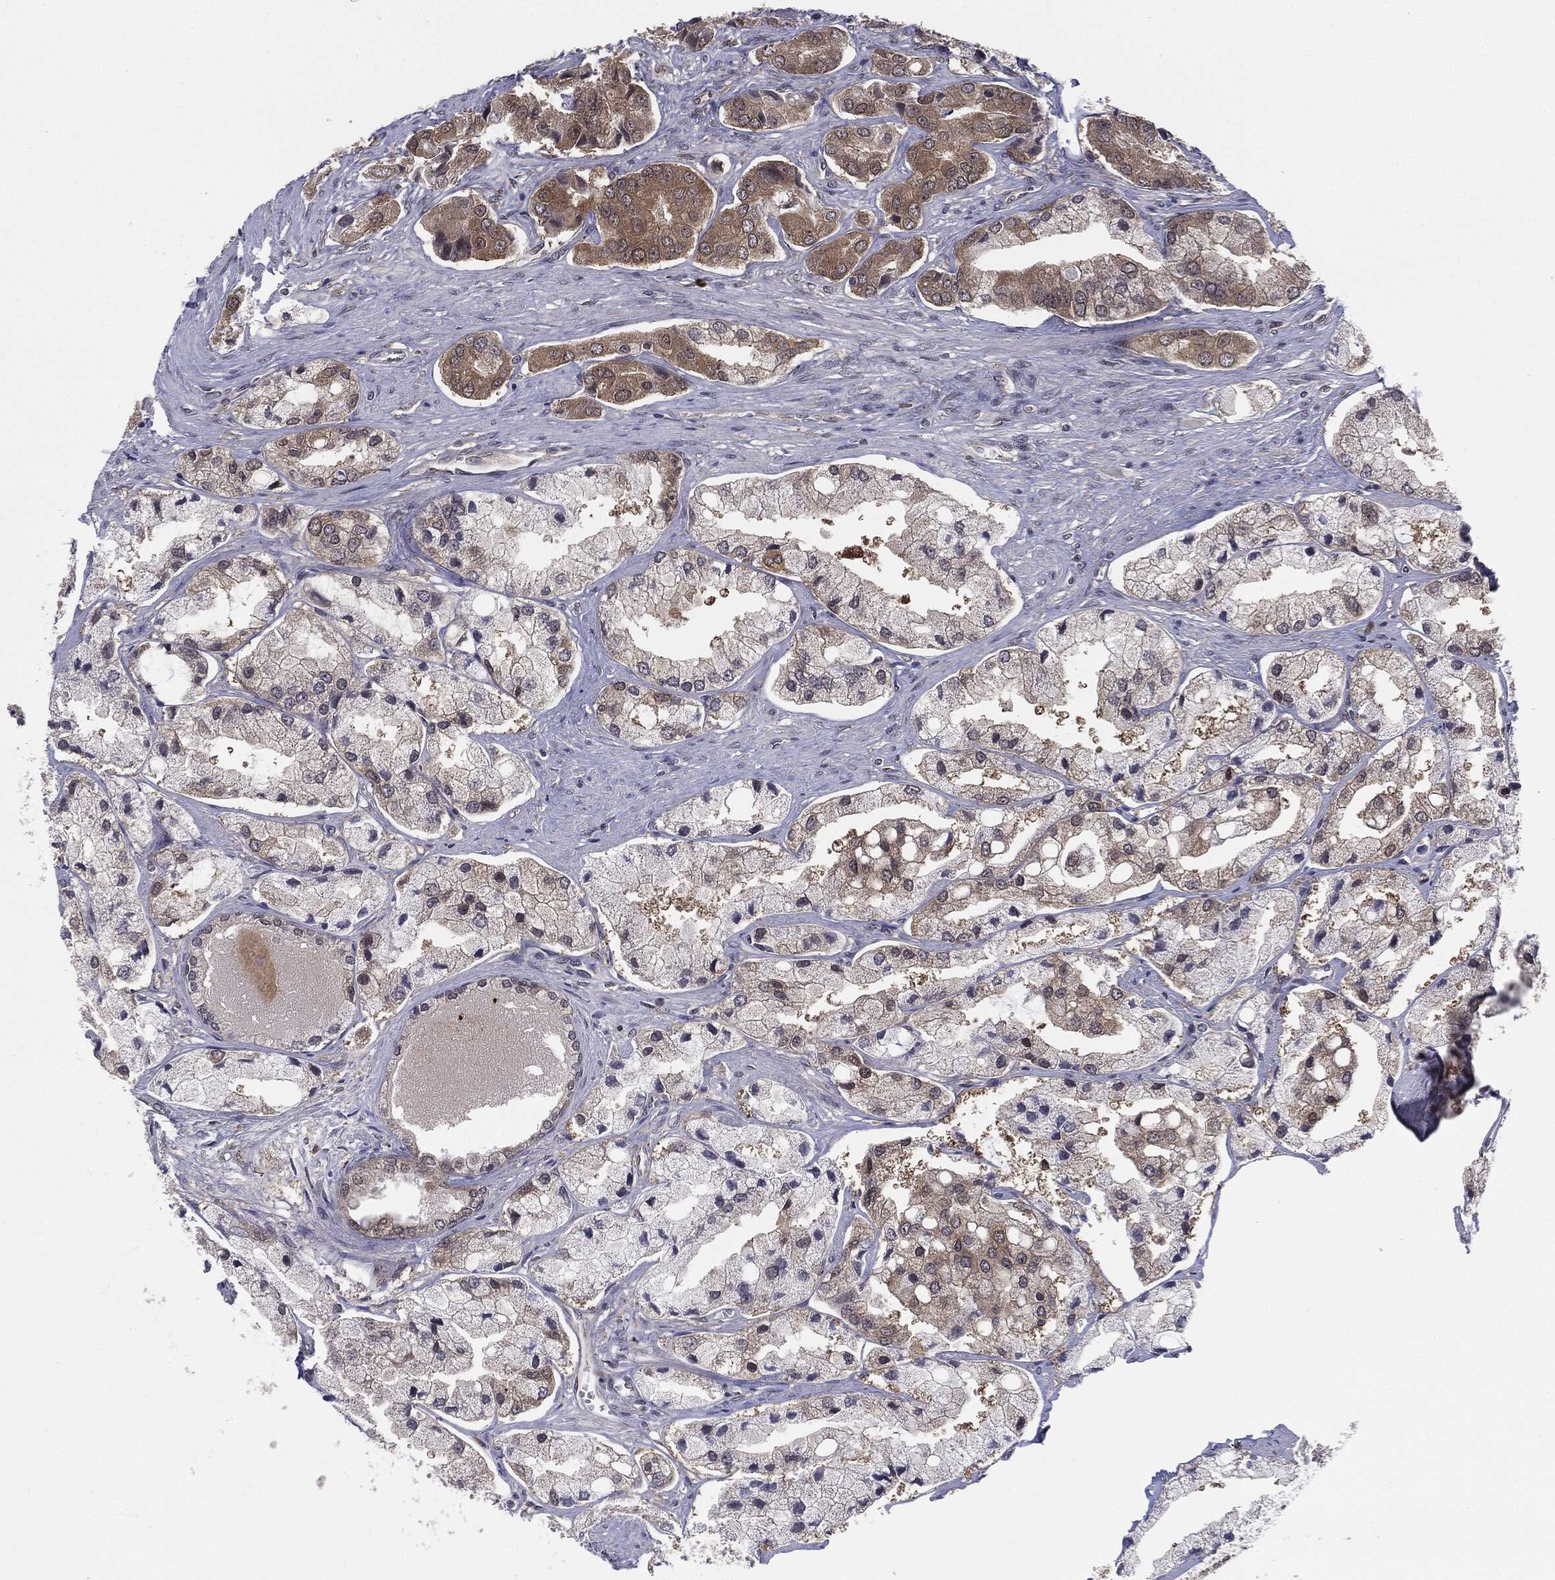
{"staining": {"intensity": "moderate", "quantity": "25%-75%", "location": "cytoplasmic/membranous"}, "tissue": "prostate cancer", "cell_type": "Tumor cells", "image_type": "cancer", "snomed": [{"axis": "morphology", "description": "Adenocarcinoma, Low grade"}, {"axis": "topography", "description": "Prostate"}], "caption": "Adenocarcinoma (low-grade) (prostate) was stained to show a protein in brown. There is medium levels of moderate cytoplasmic/membranous positivity in approximately 25%-75% of tumor cells.", "gene": "KRT7", "patient": {"sex": "male", "age": 69}}